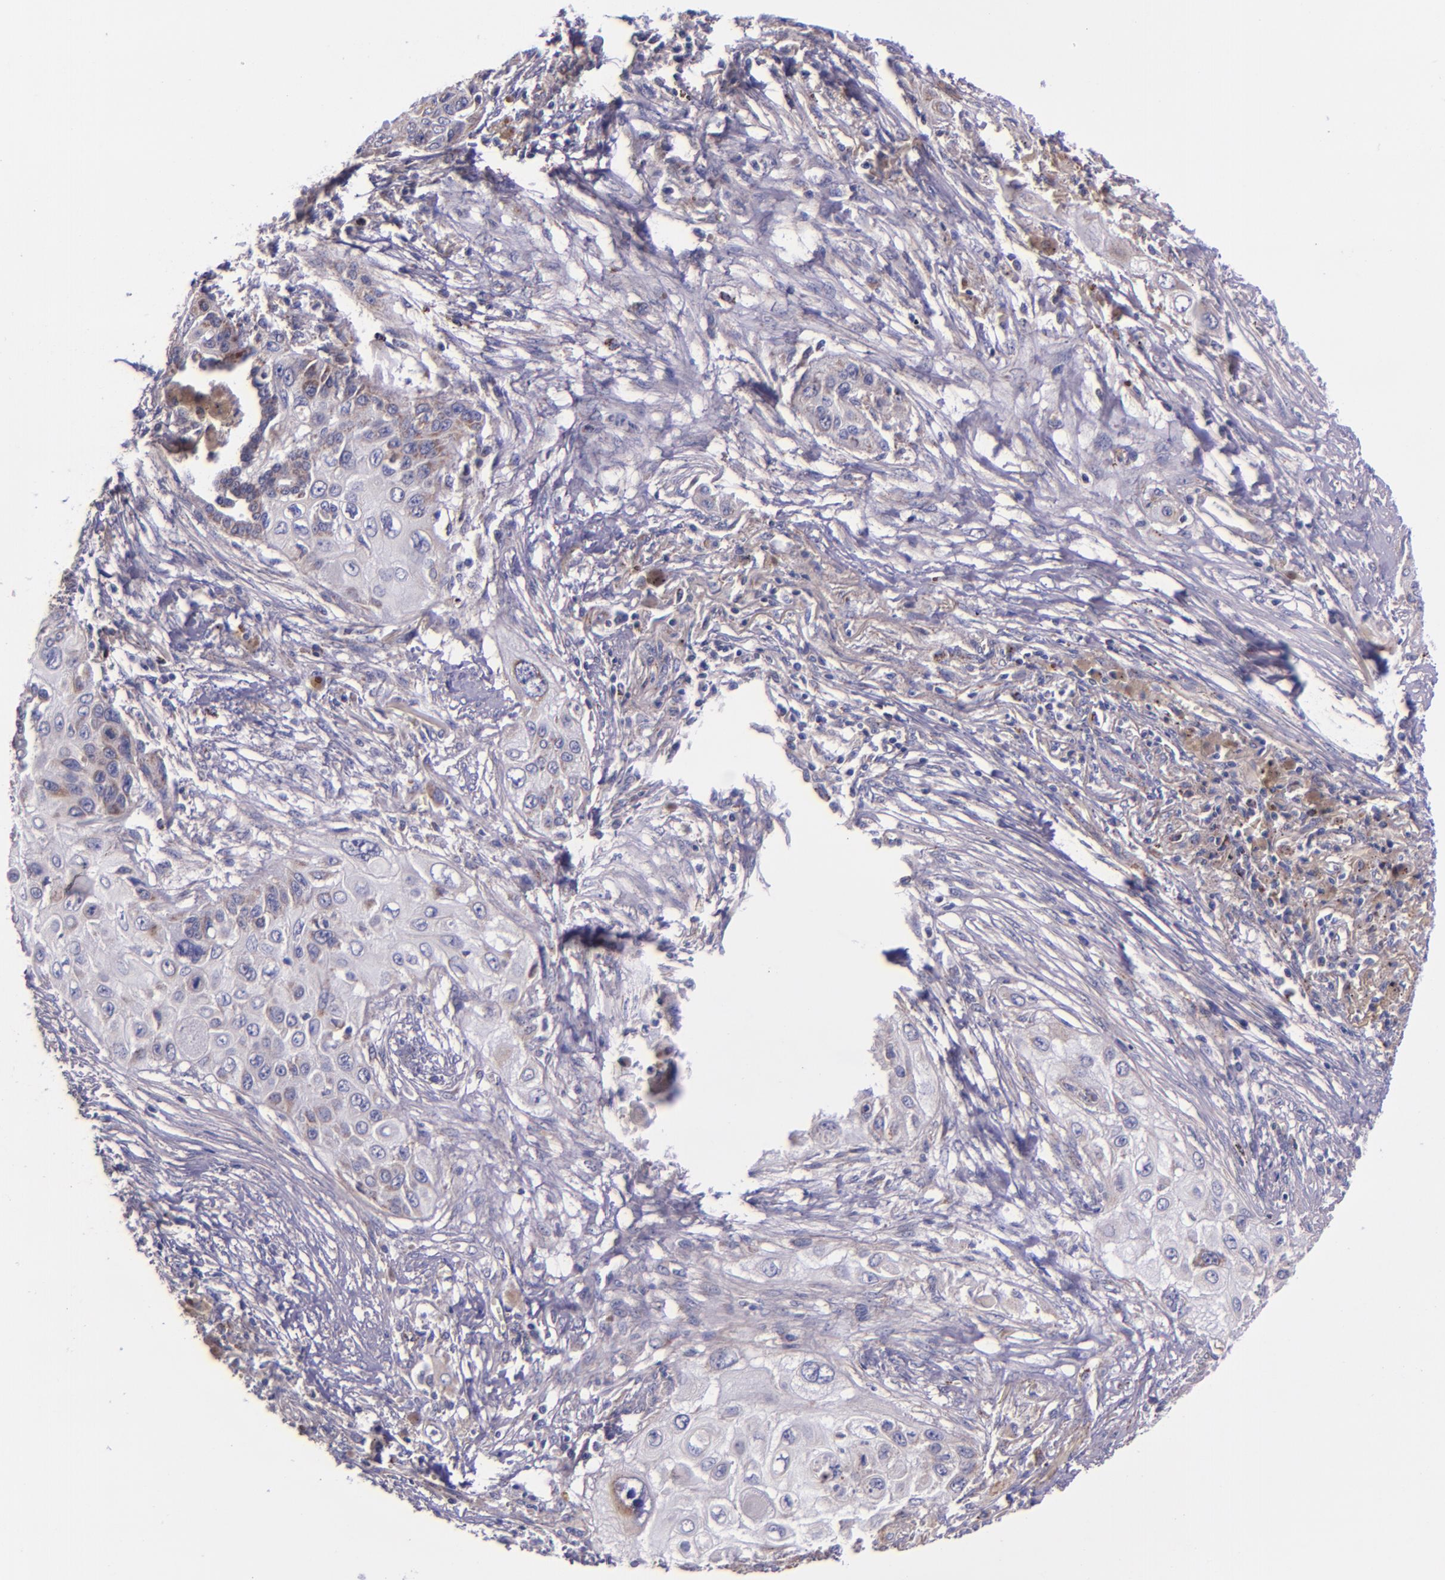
{"staining": {"intensity": "weak", "quantity": "<25%", "location": "cytoplasmic/membranous"}, "tissue": "lung cancer", "cell_type": "Tumor cells", "image_type": "cancer", "snomed": [{"axis": "morphology", "description": "Squamous cell carcinoma, NOS"}, {"axis": "topography", "description": "Lung"}], "caption": "This histopathology image is of lung cancer stained with immunohistochemistry to label a protein in brown with the nuclei are counter-stained blue. There is no expression in tumor cells.", "gene": "IDH3G", "patient": {"sex": "male", "age": 71}}